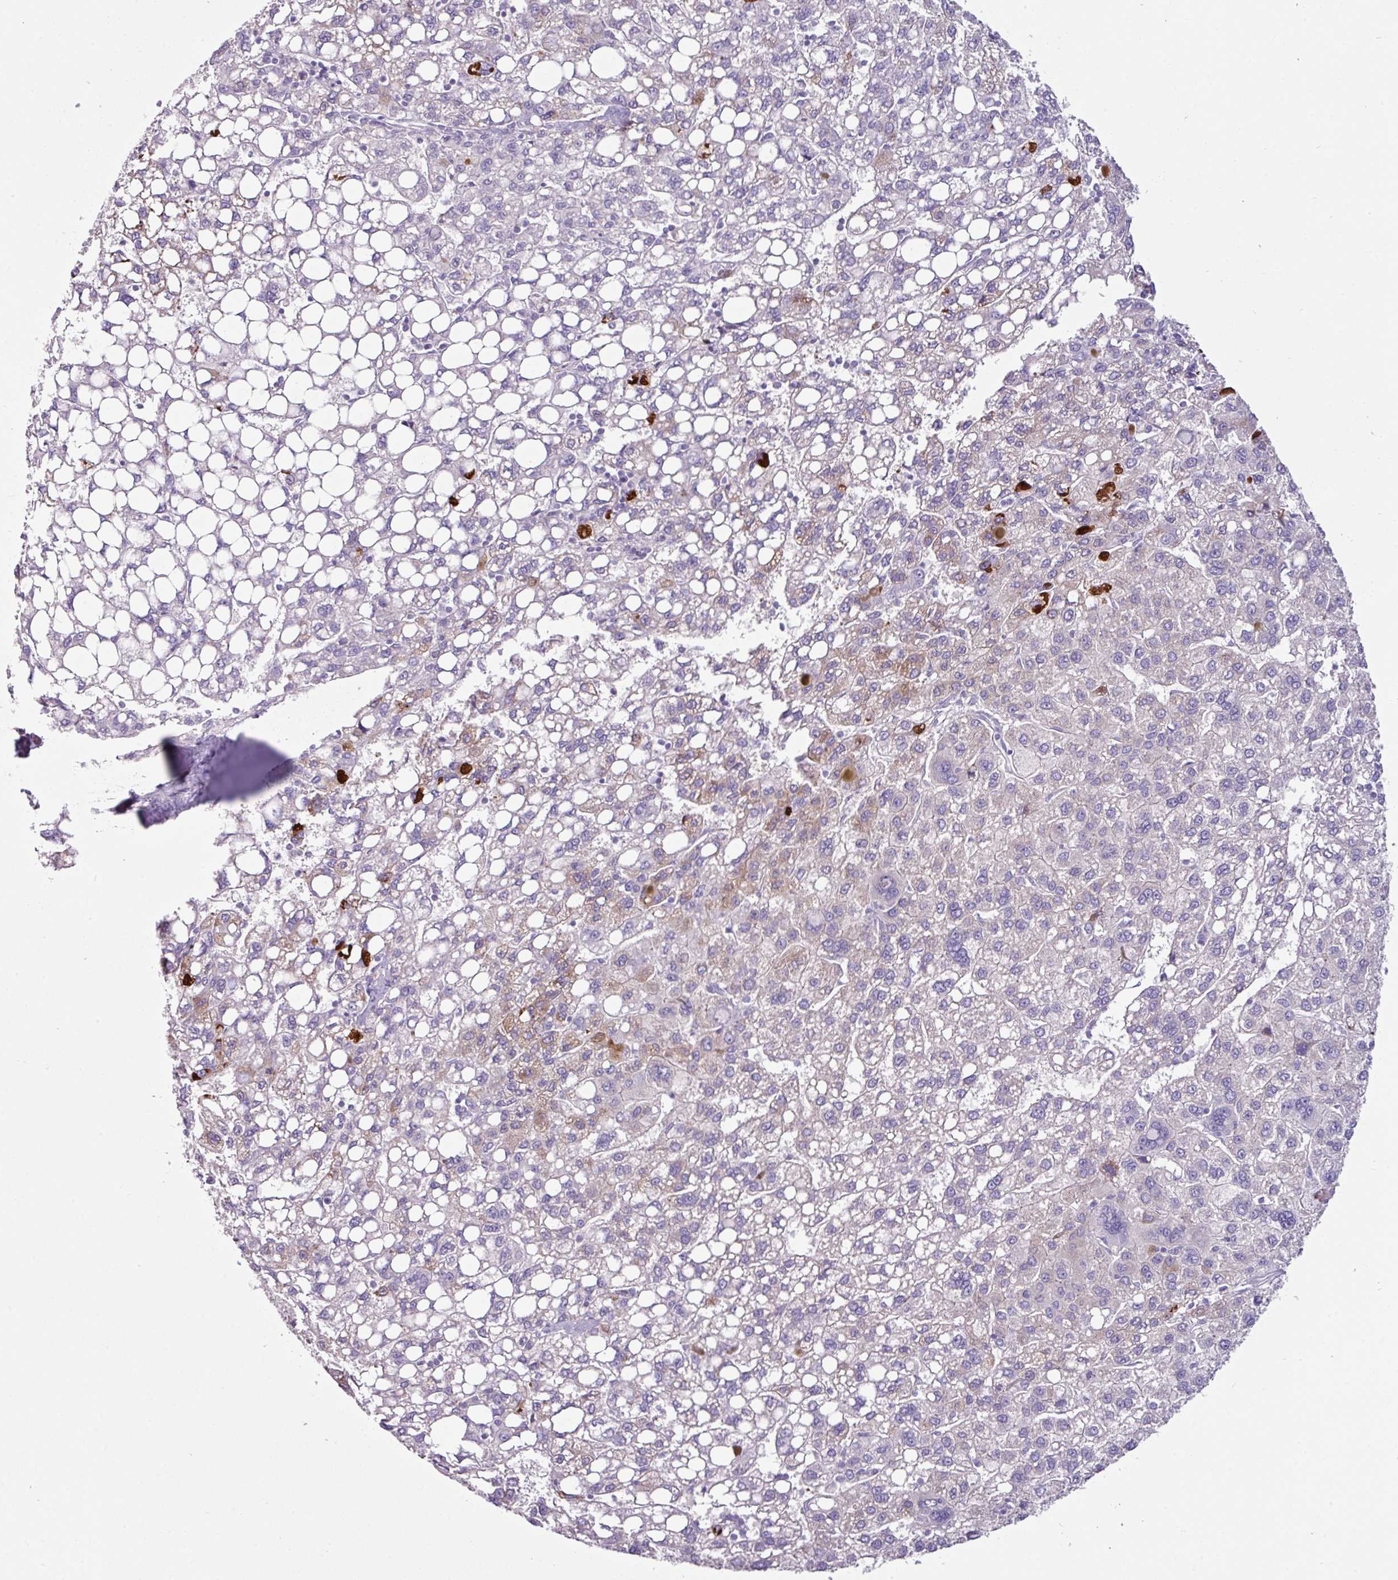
{"staining": {"intensity": "moderate", "quantity": "<25%", "location": "cytoplasmic/membranous"}, "tissue": "liver cancer", "cell_type": "Tumor cells", "image_type": "cancer", "snomed": [{"axis": "morphology", "description": "Carcinoma, Hepatocellular, NOS"}, {"axis": "topography", "description": "Liver"}], "caption": "DAB immunohistochemical staining of human hepatocellular carcinoma (liver) exhibits moderate cytoplasmic/membranous protein expression in about <25% of tumor cells.", "gene": "GLP2R", "patient": {"sex": "female", "age": 82}}